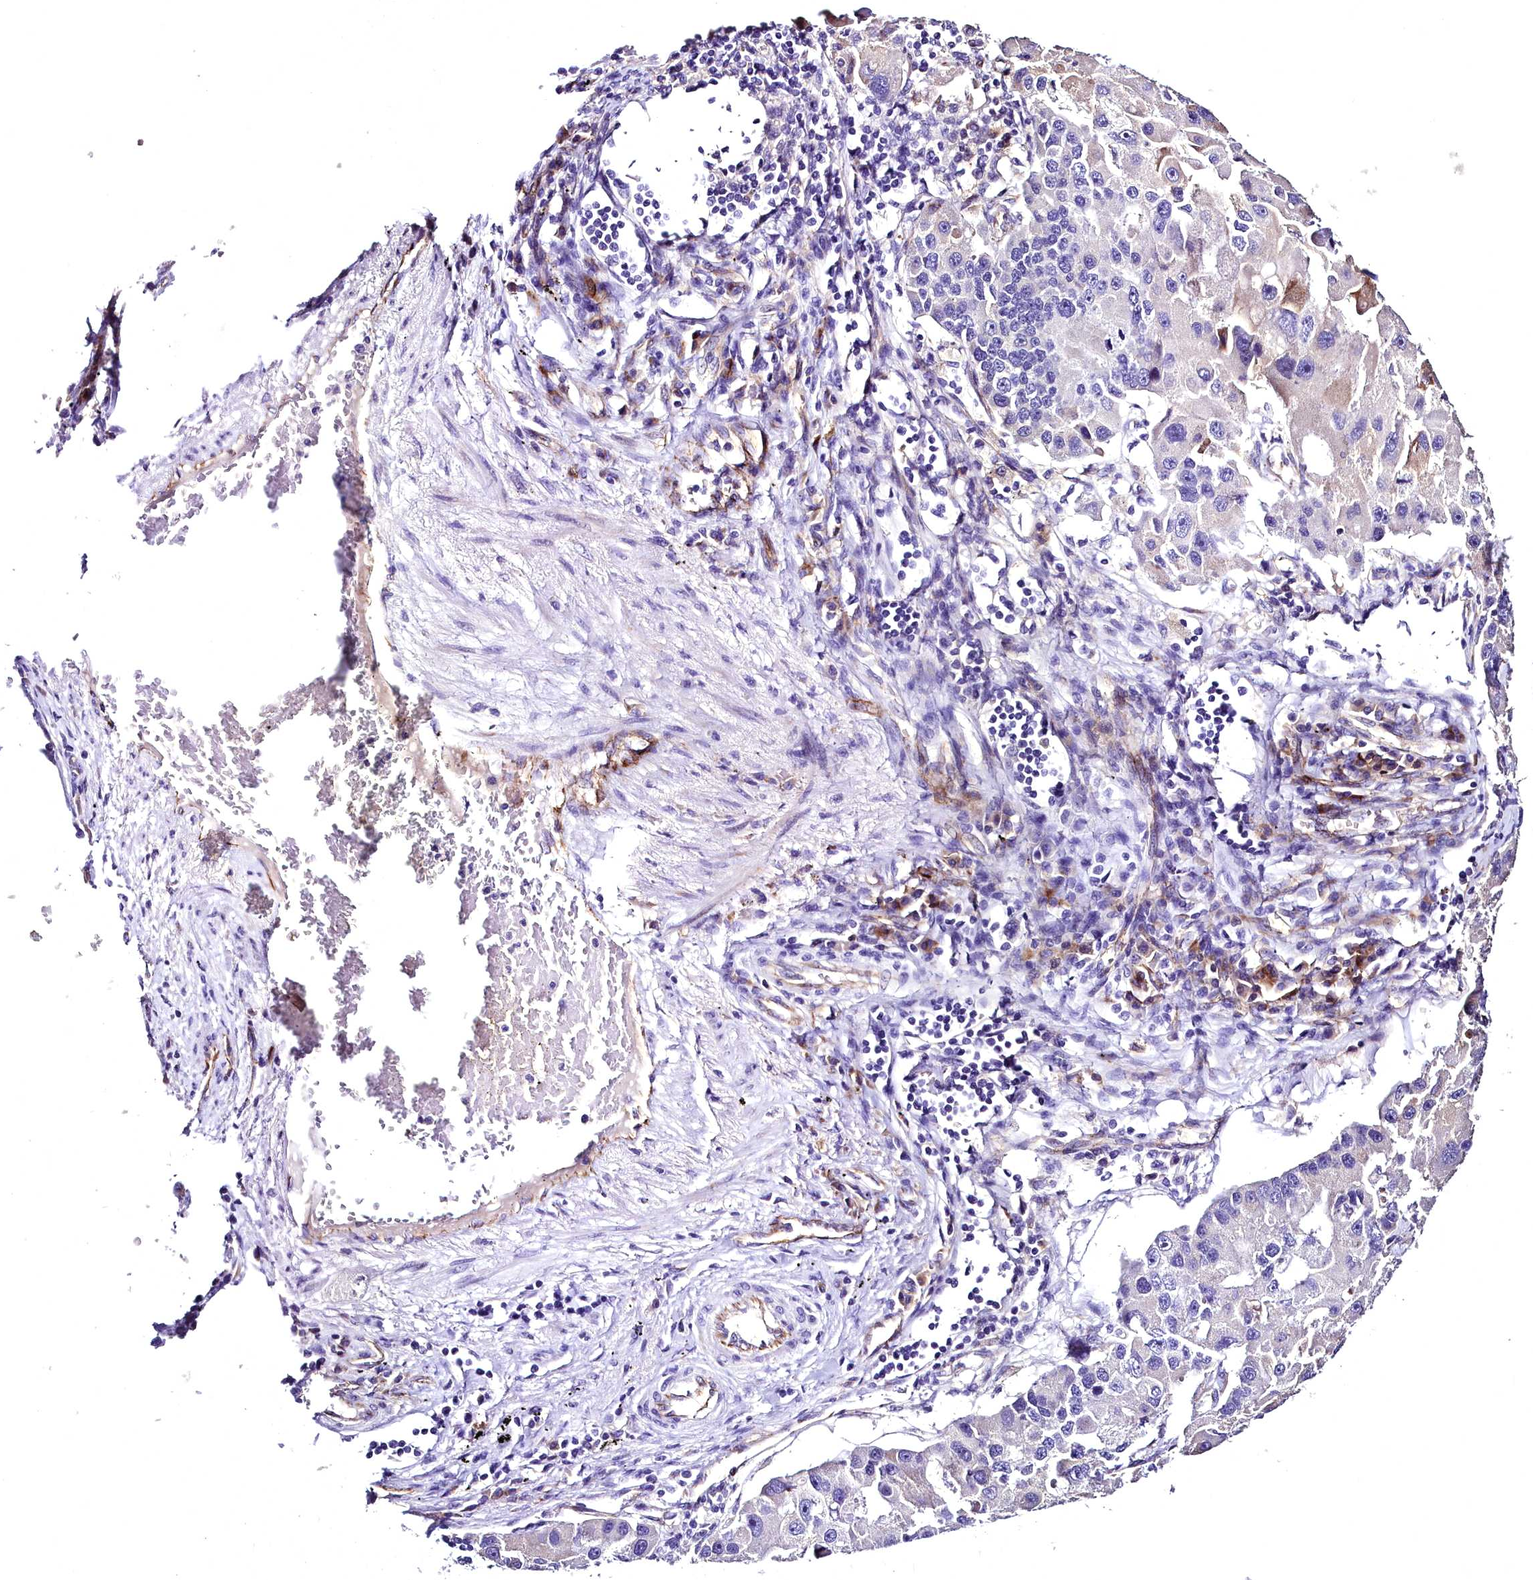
{"staining": {"intensity": "negative", "quantity": "none", "location": "none"}, "tissue": "lung cancer", "cell_type": "Tumor cells", "image_type": "cancer", "snomed": [{"axis": "morphology", "description": "Adenocarcinoma, NOS"}, {"axis": "topography", "description": "Lung"}], "caption": "DAB immunohistochemical staining of lung cancer (adenocarcinoma) shows no significant expression in tumor cells.", "gene": "MS4A18", "patient": {"sex": "female", "age": 54}}